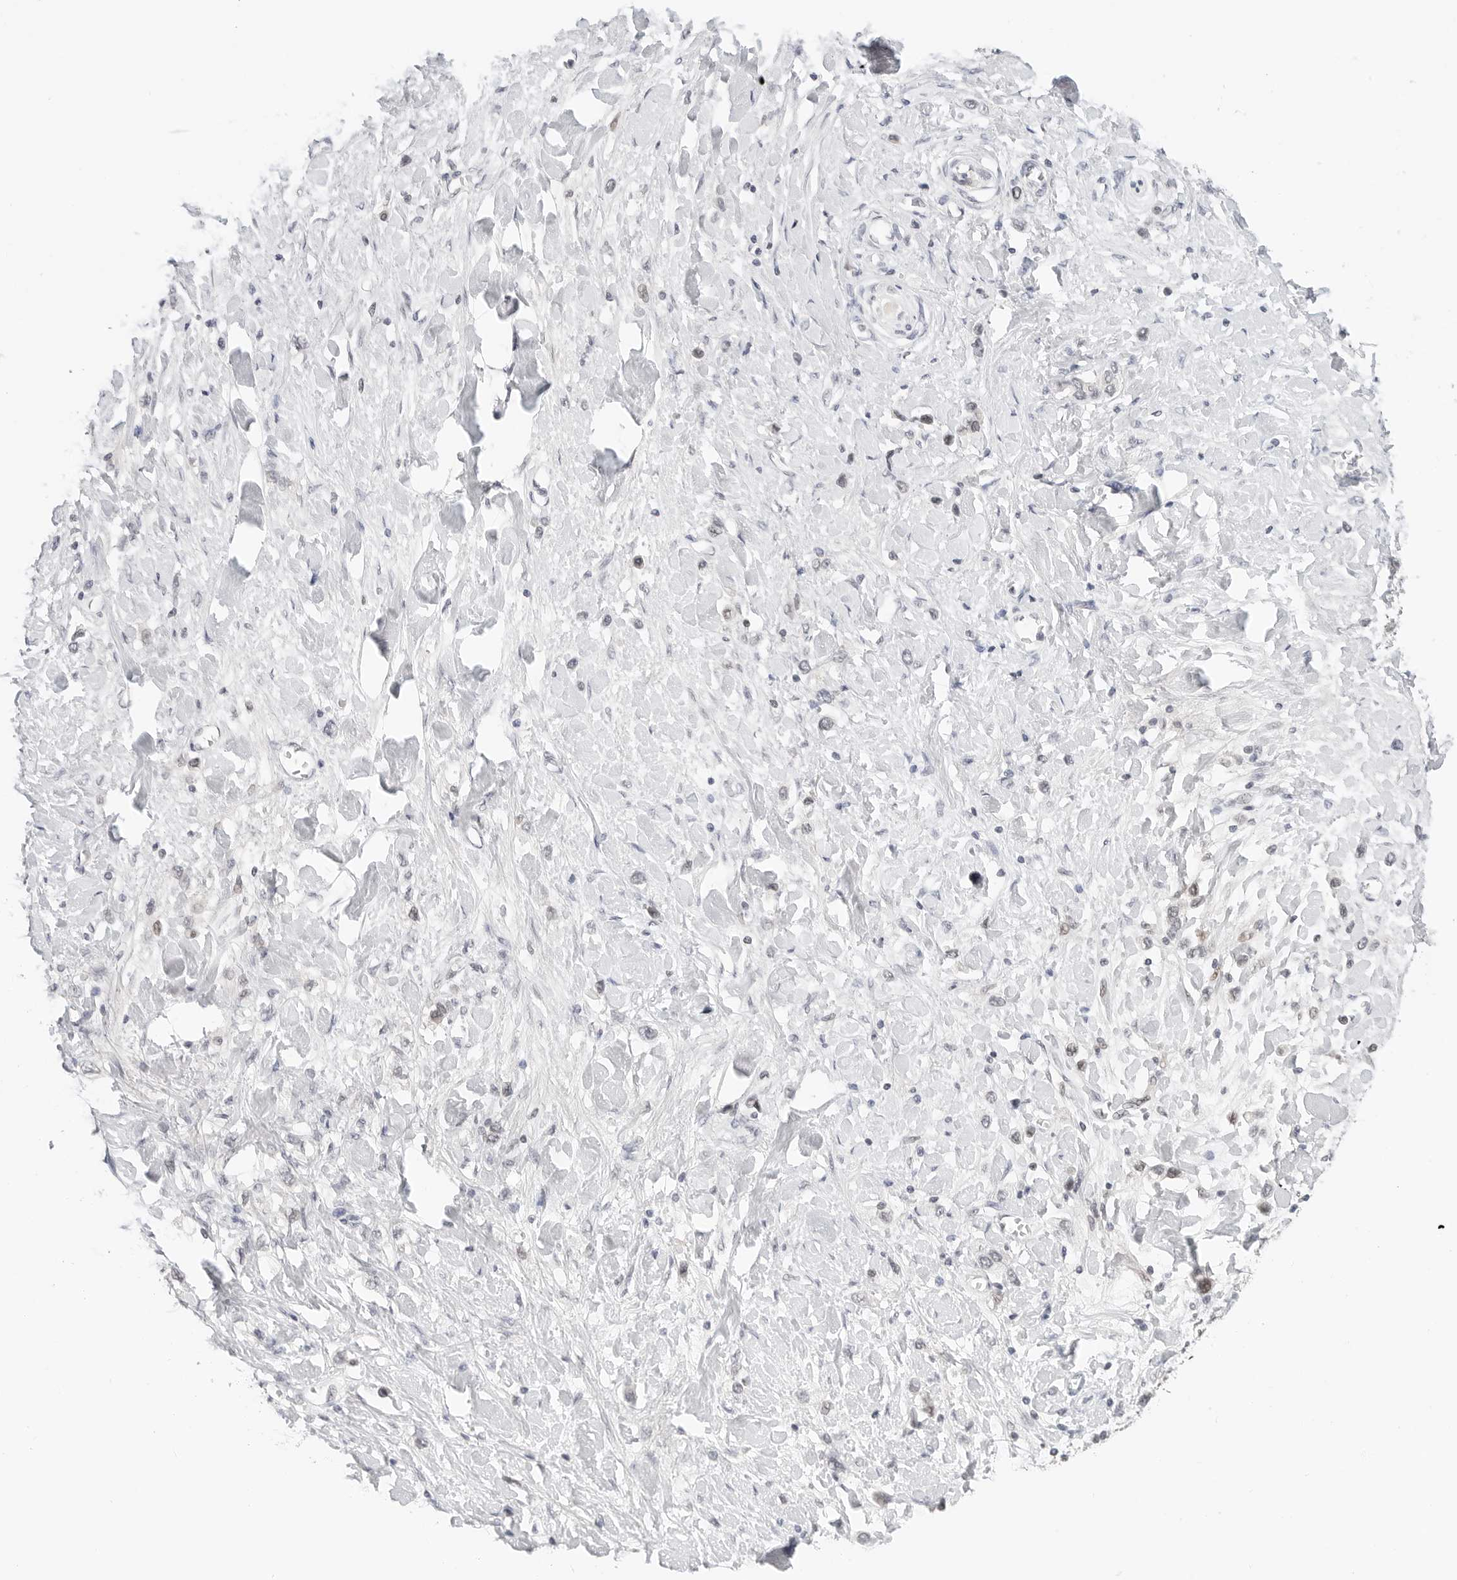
{"staining": {"intensity": "negative", "quantity": "none", "location": "none"}, "tissue": "stomach cancer", "cell_type": "Tumor cells", "image_type": "cancer", "snomed": [{"axis": "morphology", "description": "Adenocarcinoma, NOS"}, {"axis": "topography", "description": "Stomach"}], "caption": "Stomach cancer was stained to show a protein in brown. There is no significant staining in tumor cells.", "gene": "TSEN2", "patient": {"sex": "female", "age": 65}}